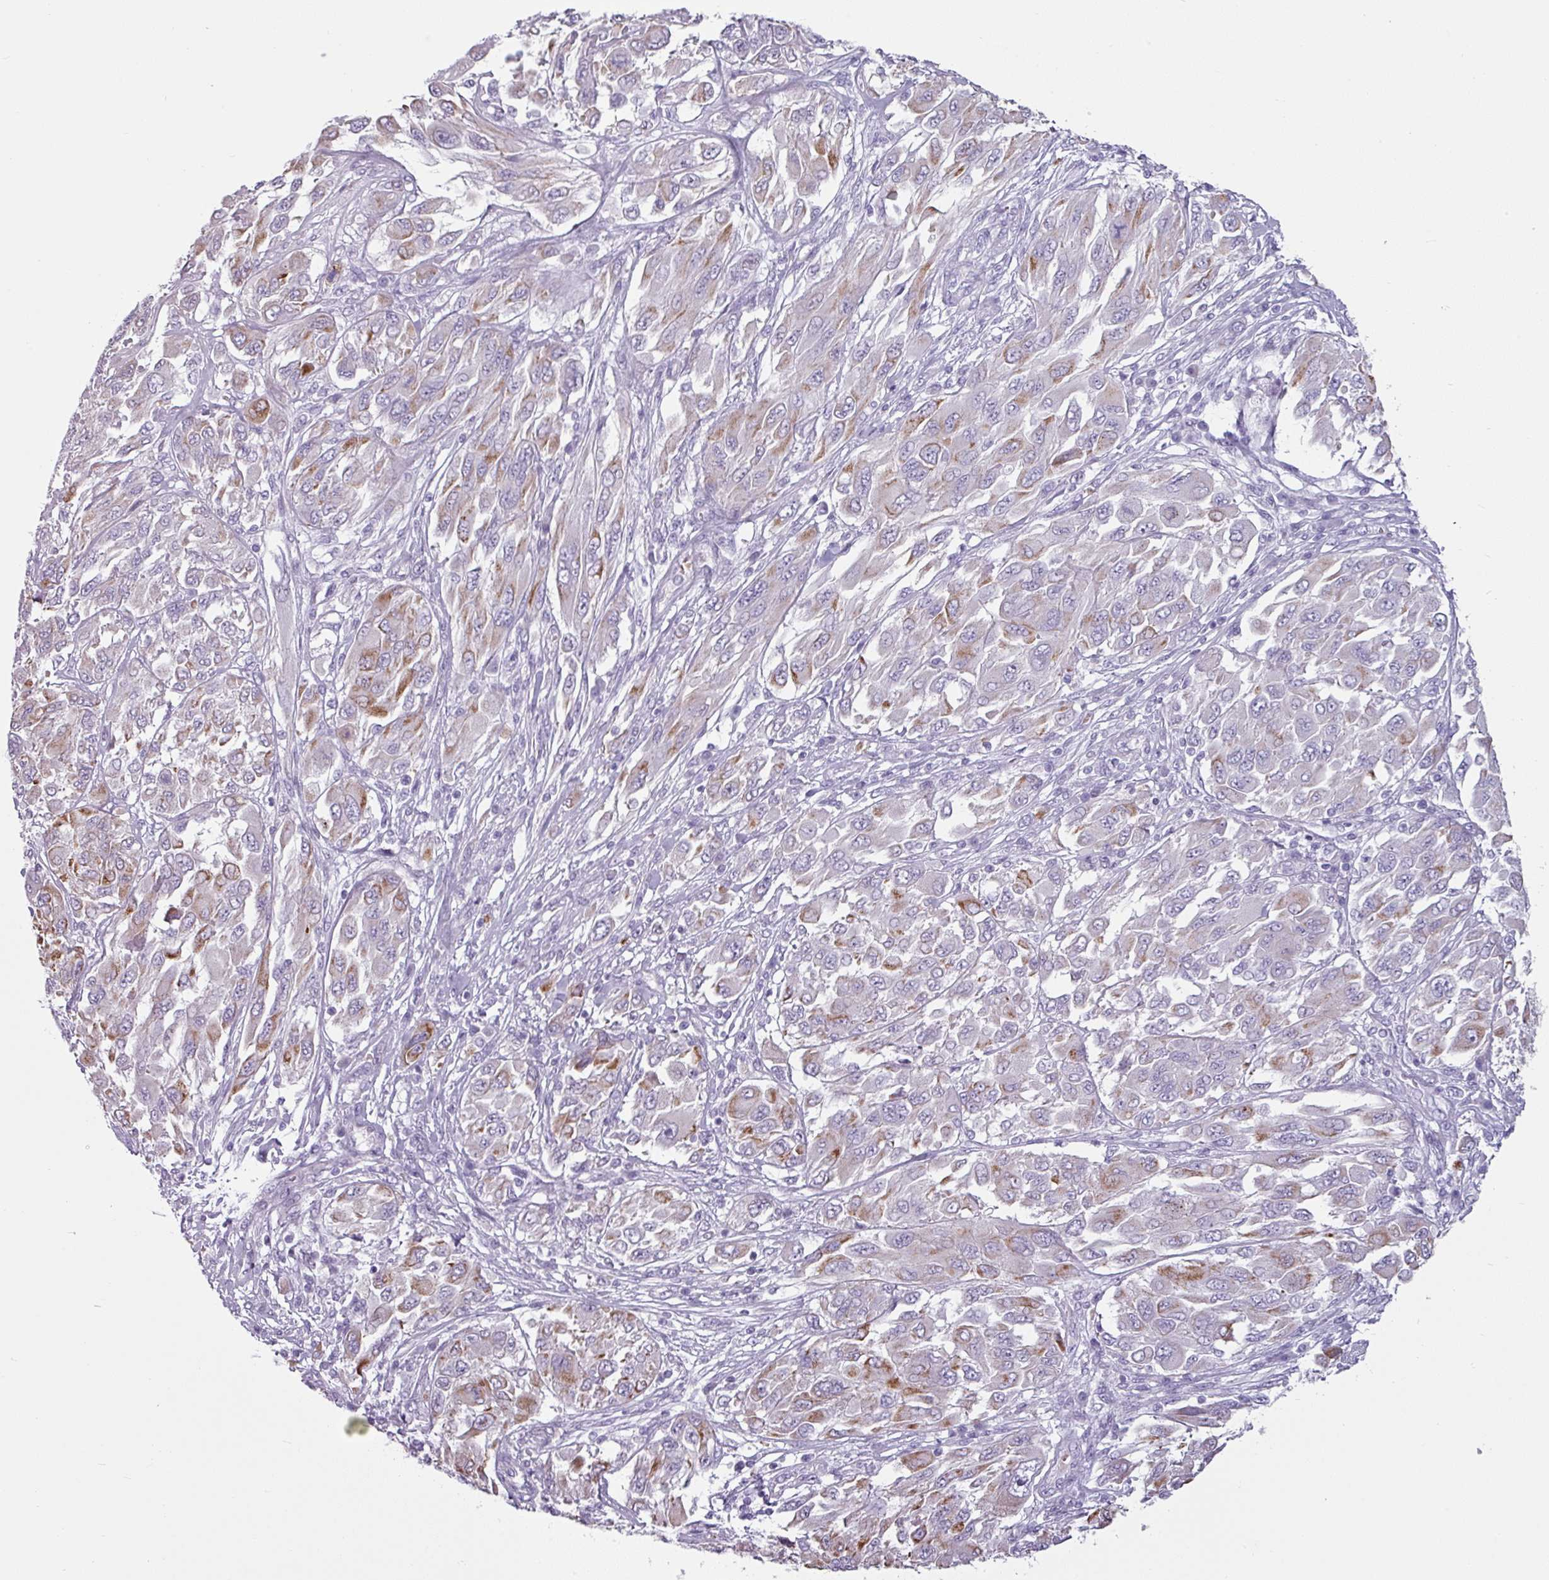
{"staining": {"intensity": "moderate", "quantity": "<25%", "location": "cytoplasmic/membranous"}, "tissue": "melanoma", "cell_type": "Tumor cells", "image_type": "cancer", "snomed": [{"axis": "morphology", "description": "Malignant melanoma, NOS"}, {"axis": "topography", "description": "Skin"}], "caption": "Human malignant melanoma stained for a protein (brown) exhibits moderate cytoplasmic/membranous positive staining in approximately <25% of tumor cells.", "gene": "CLCA1", "patient": {"sex": "female", "age": 91}}